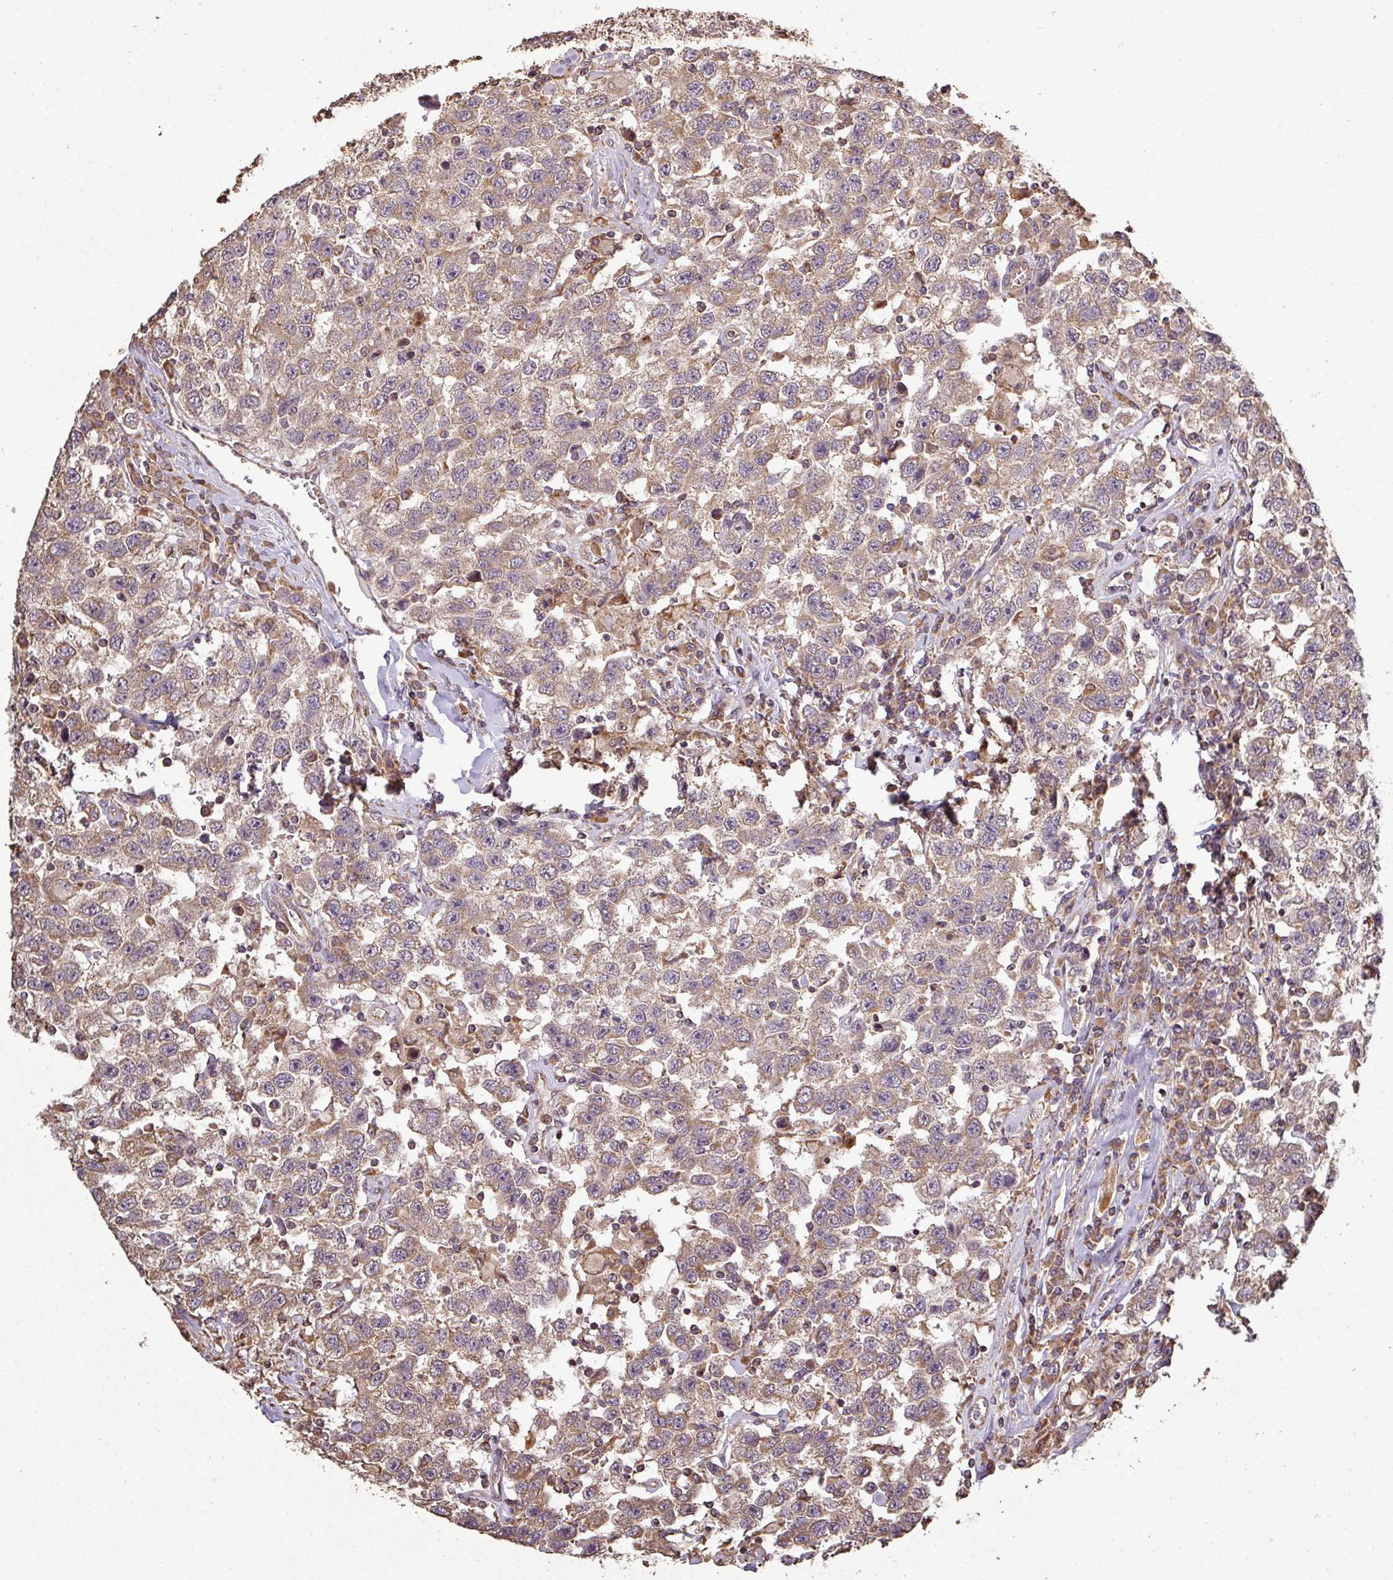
{"staining": {"intensity": "weak", "quantity": ">75%", "location": "cytoplasmic/membranous"}, "tissue": "testis cancer", "cell_type": "Tumor cells", "image_type": "cancer", "snomed": [{"axis": "morphology", "description": "Seminoma, NOS"}, {"axis": "topography", "description": "Testis"}], "caption": "High-power microscopy captured an immunohistochemistry image of testis cancer, revealing weak cytoplasmic/membranous positivity in approximately >75% of tumor cells.", "gene": "PLEKHM1", "patient": {"sex": "male", "age": 41}}